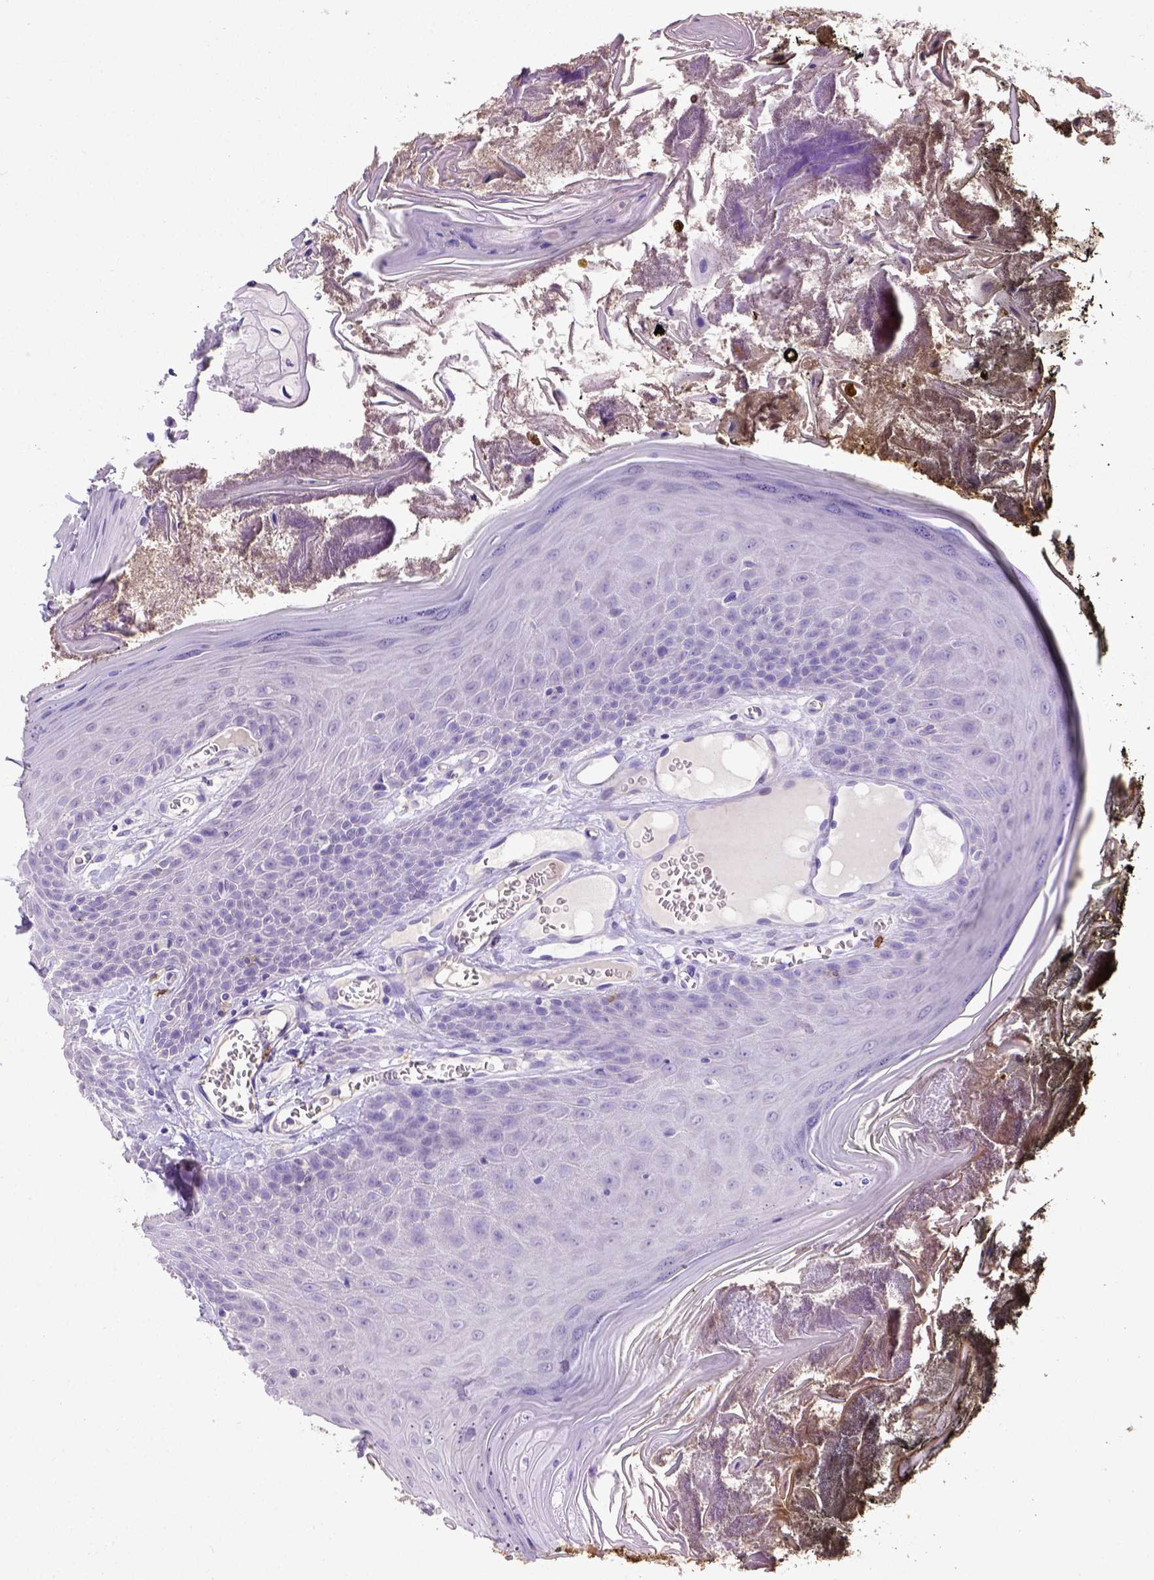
{"staining": {"intensity": "negative", "quantity": "none", "location": "none"}, "tissue": "oral mucosa", "cell_type": "Squamous epithelial cells", "image_type": "normal", "snomed": [{"axis": "morphology", "description": "Normal tissue, NOS"}, {"axis": "topography", "description": "Oral tissue"}], "caption": "Immunohistochemistry (IHC) of unremarkable human oral mucosa exhibits no staining in squamous epithelial cells. The staining is performed using DAB (3,3'-diaminobenzidine) brown chromogen with nuclei counter-stained in using hematoxylin.", "gene": "B3GAT1", "patient": {"sex": "male", "age": 9}}